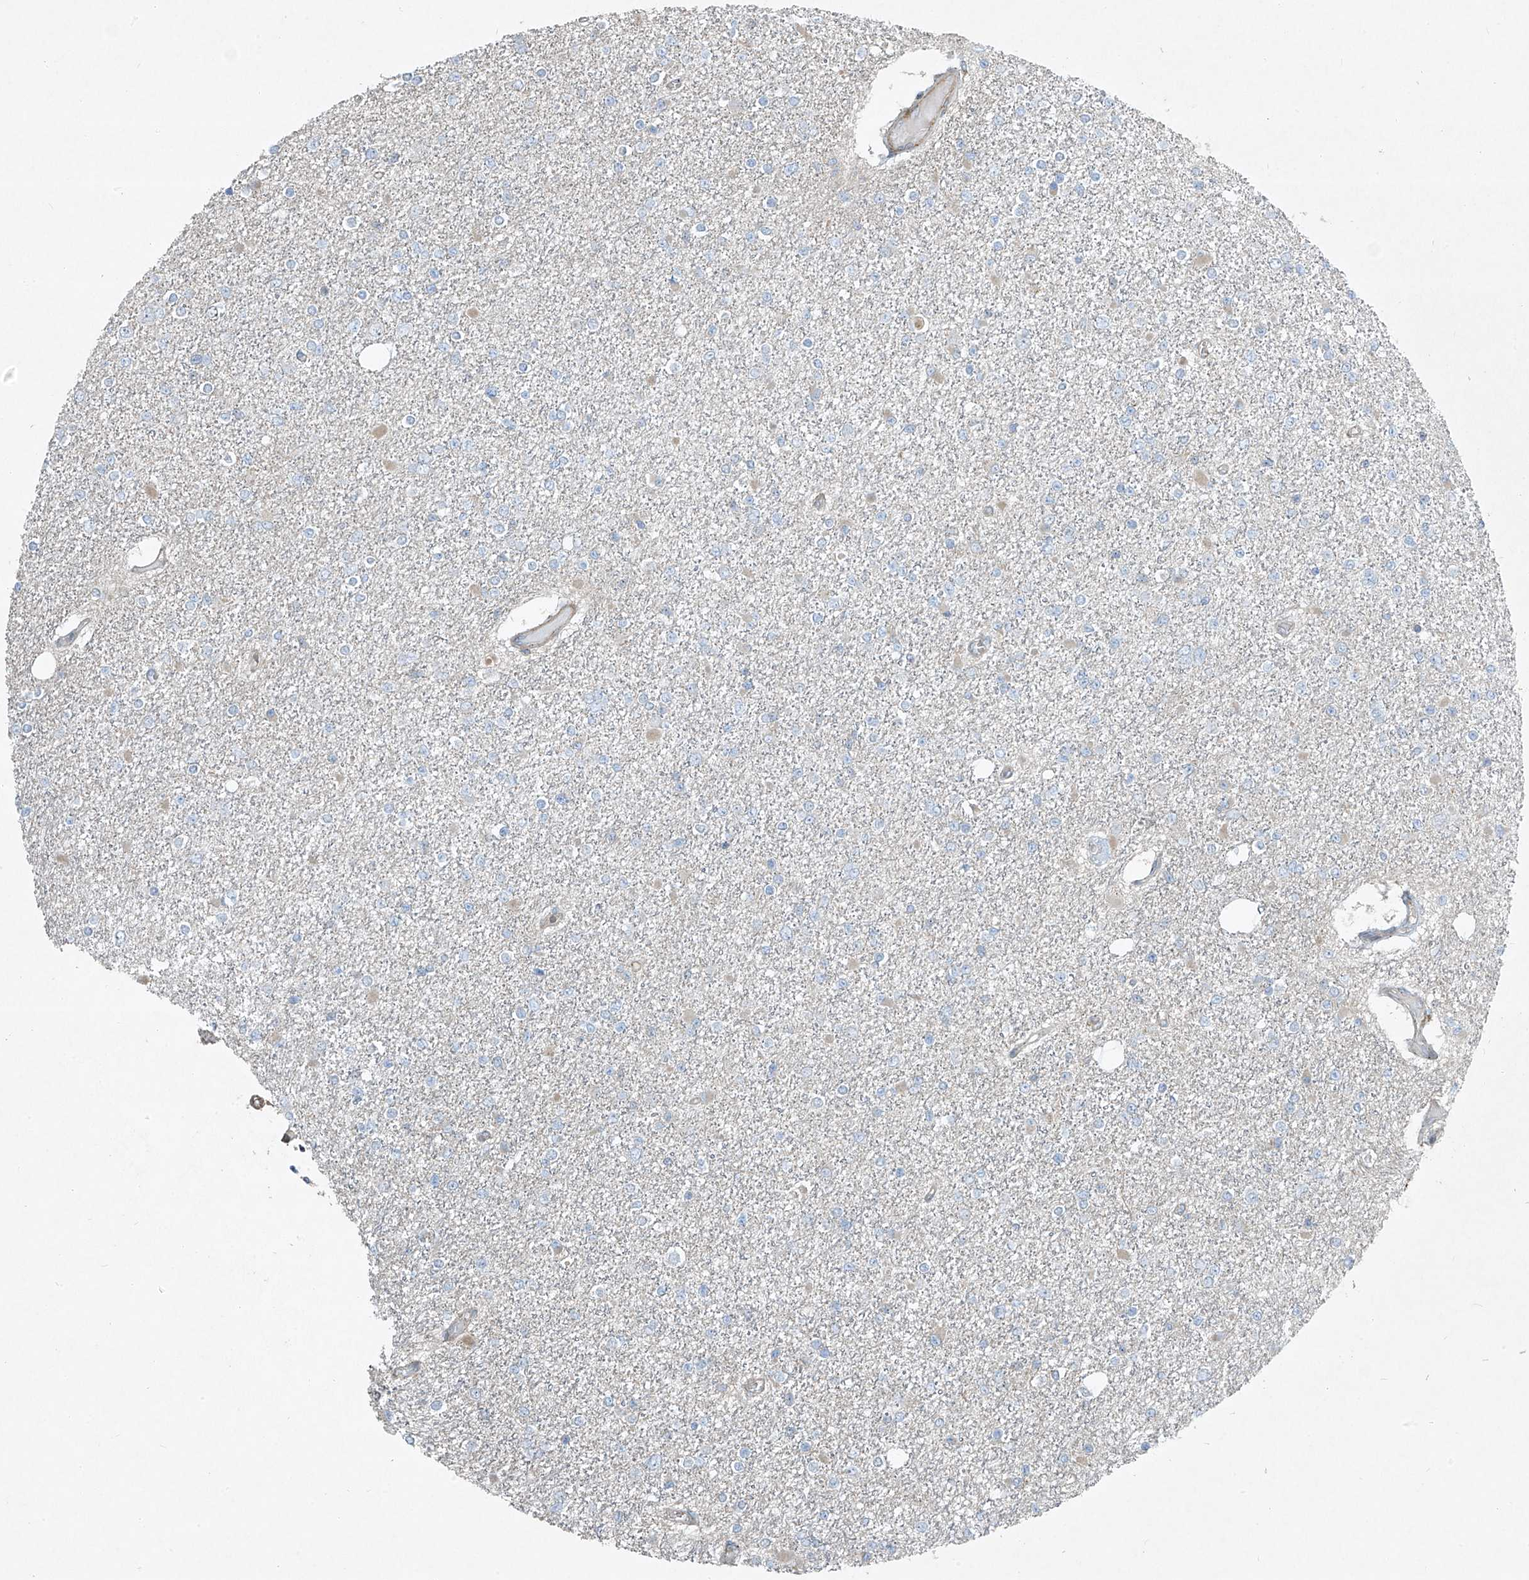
{"staining": {"intensity": "negative", "quantity": "none", "location": "none"}, "tissue": "glioma", "cell_type": "Tumor cells", "image_type": "cancer", "snomed": [{"axis": "morphology", "description": "Glioma, malignant, Low grade"}, {"axis": "topography", "description": "Brain"}], "caption": "Immunohistochemistry photomicrograph of glioma stained for a protein (brown), which reveals no staining in tumor cells.", "gene": "PPCS", "patient": {"sex": "female", "age": 22}}